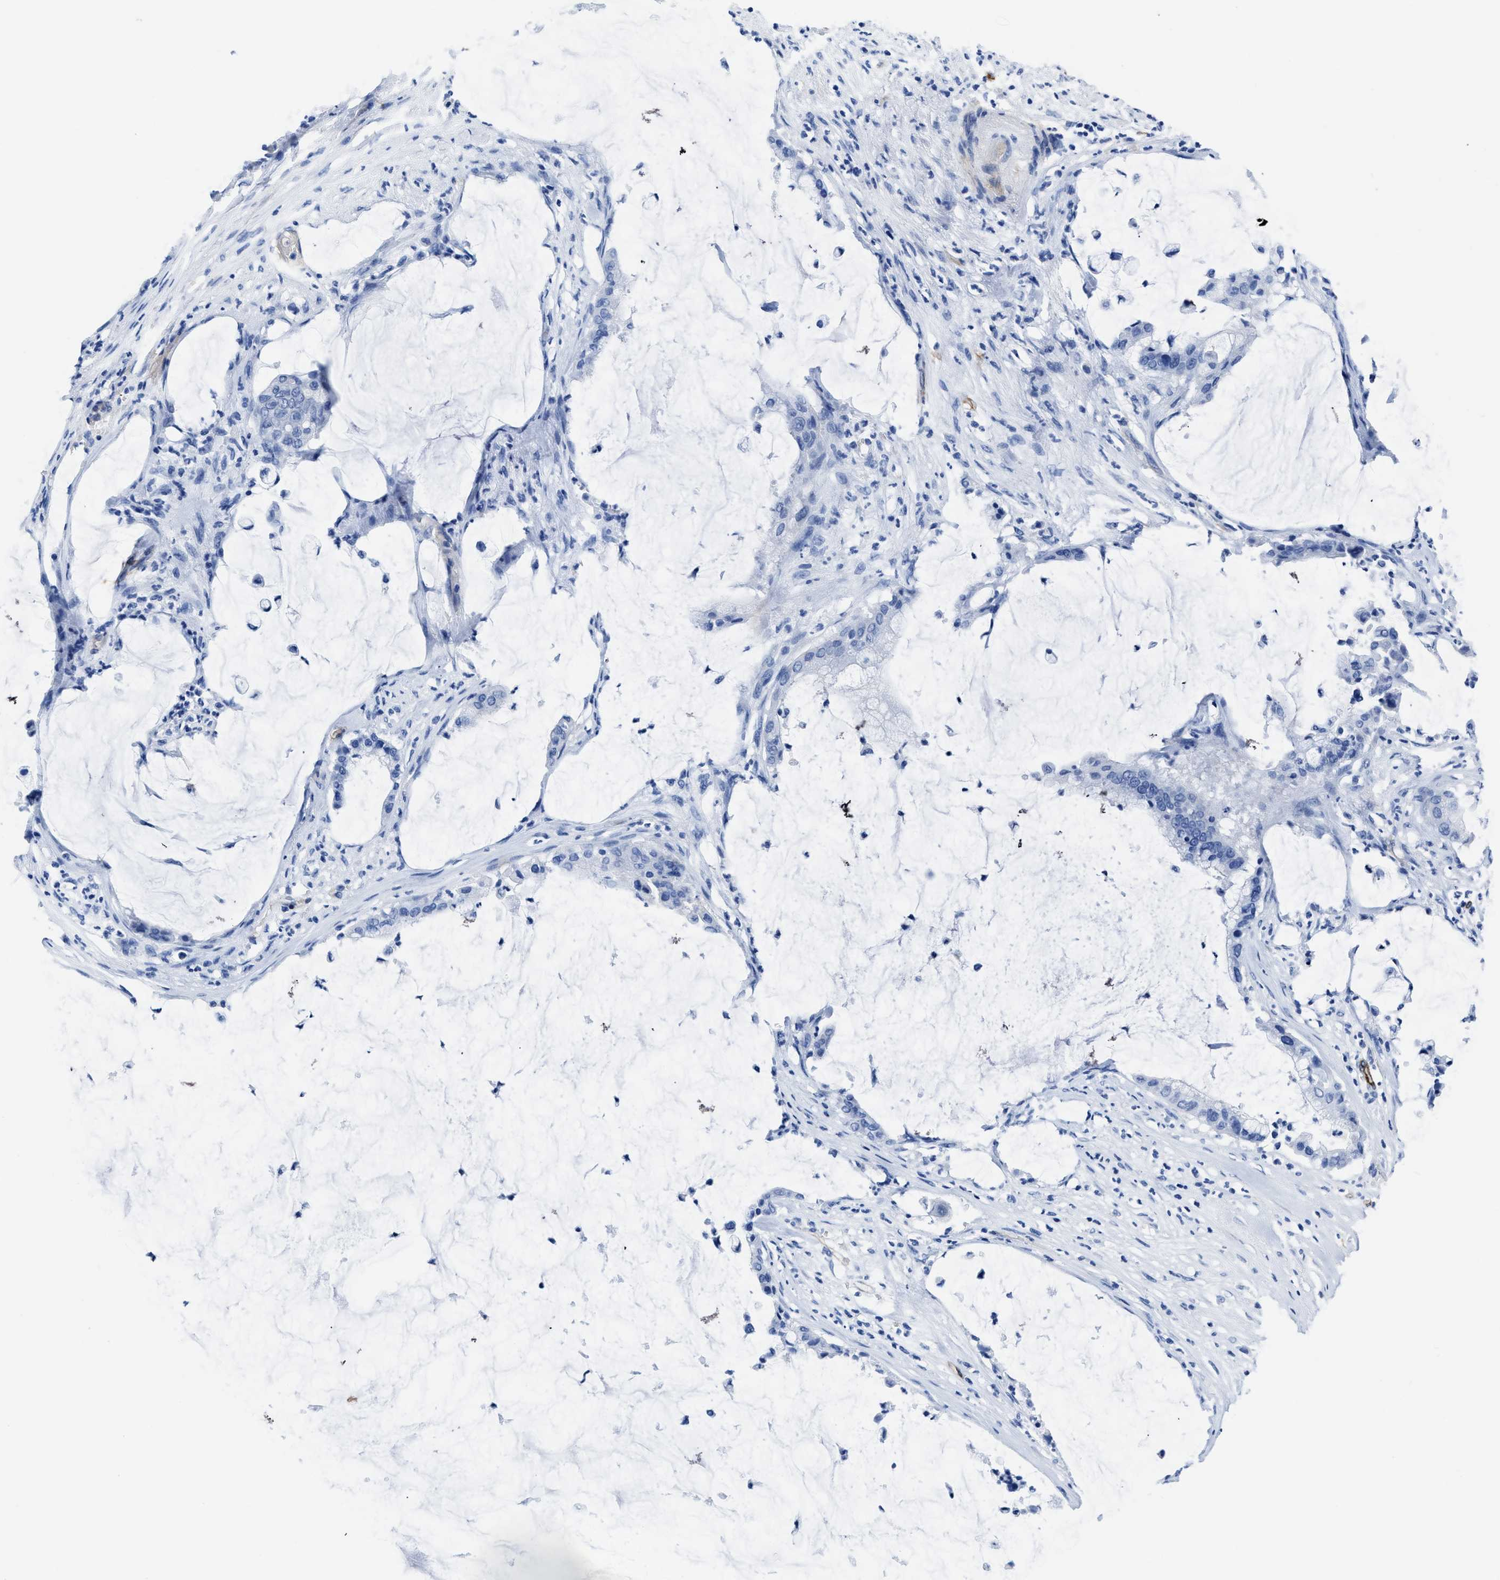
{"staining": {"intensity": "negative", "quantity": "none", "location": "none"}, "tissue": "pancreatic cancer", "cell_type": "Tumor cells", "image_type": "cancer", "snomed": [{"axis": "morphology", "description": "Adenocarcinoma, NOS"}, {"axis": "topography", "description": "Pancreas"}], "caption": "Adenocarcinoma (pancreatic) was stained to show a protein in brown. There is no significant positivity in tumor cells.", "gene": "AQP1", "patient": {"sex": "male", "age": 41}}